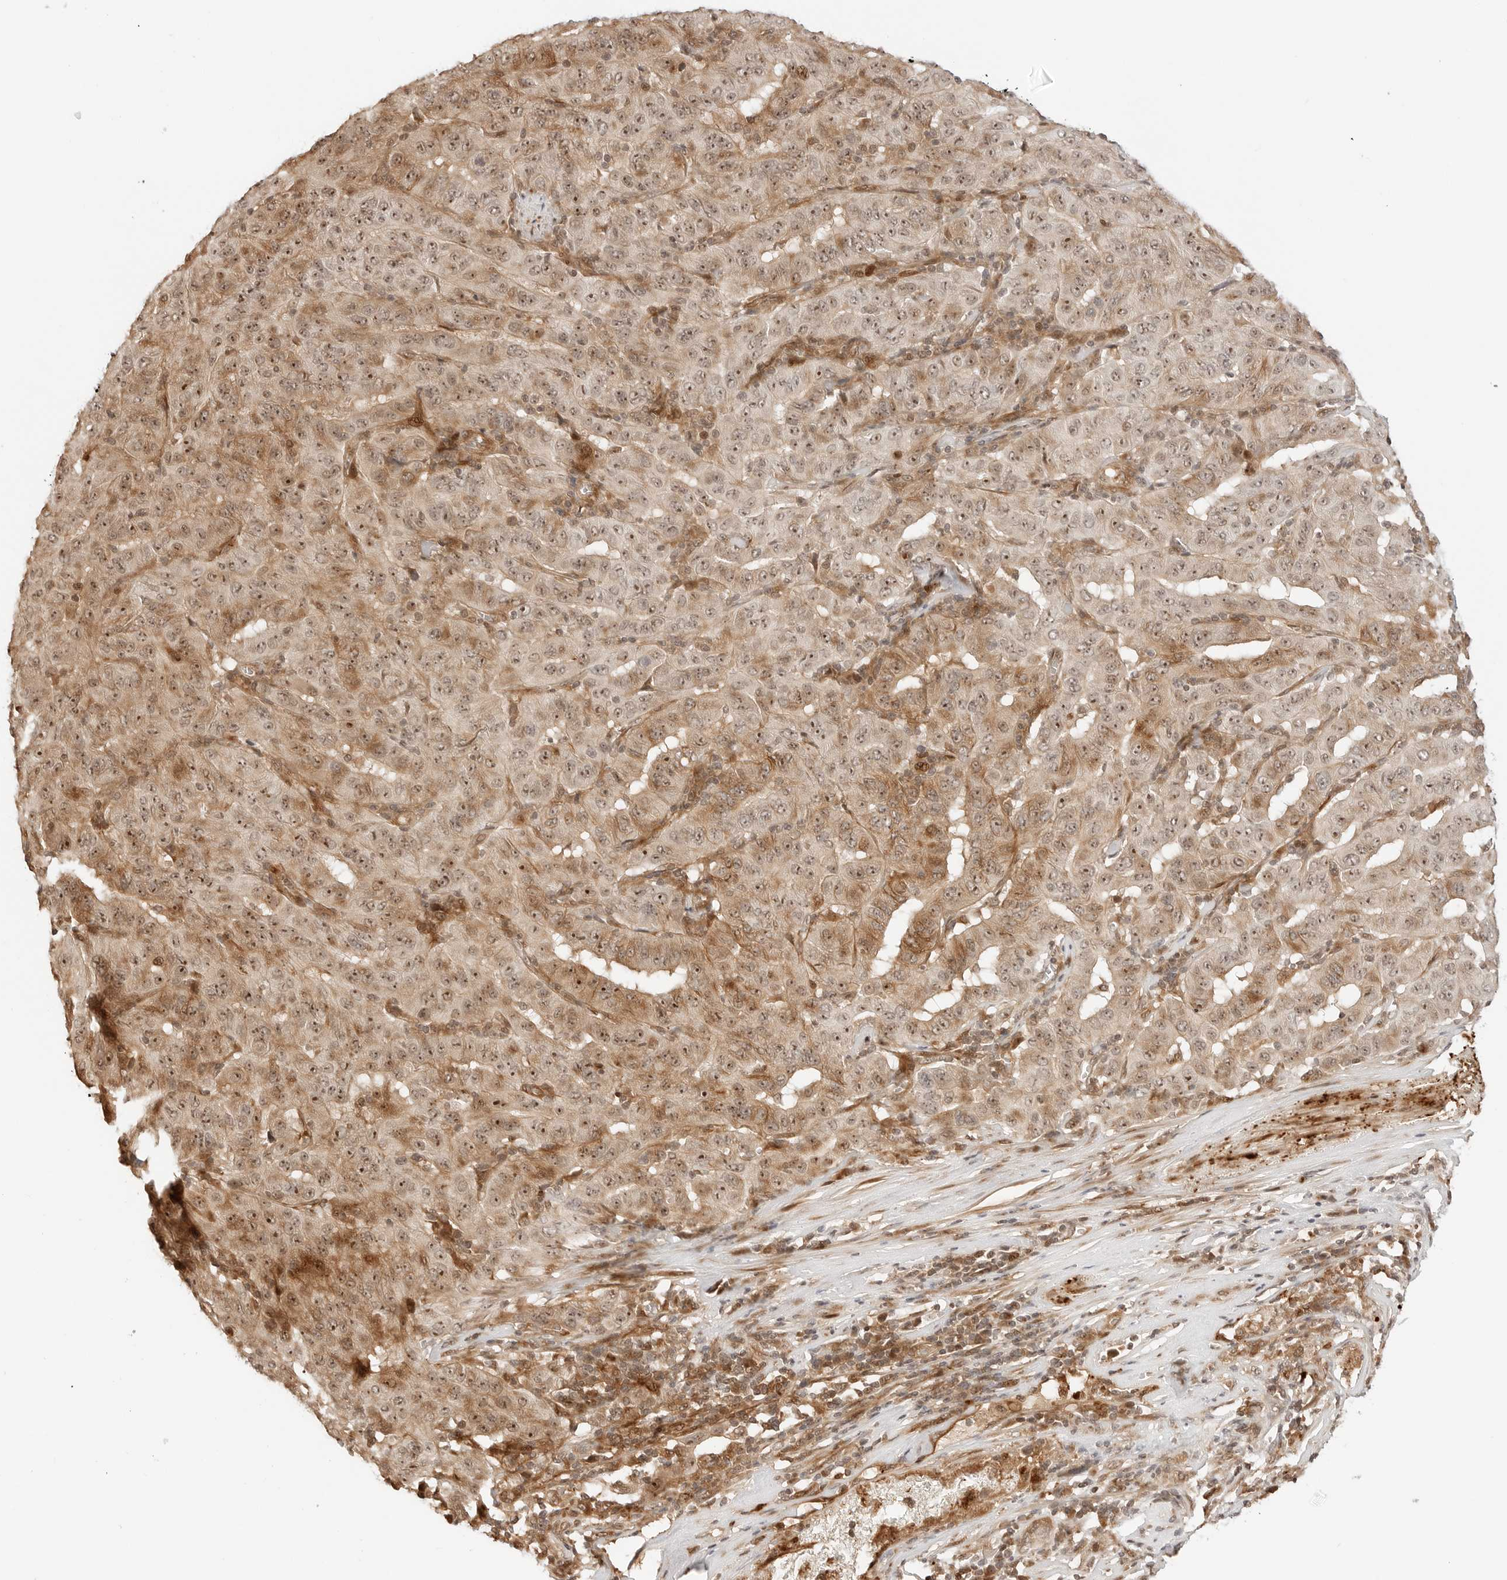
{"staining": {"intensity": "moderate", "quantity": ">75%", "location": "cytoplasmic/membranous,nuclear"}, "tissue": "pancreatic cancer", "cell_type": "Tumor cells", "image_type": "cancer", "snomed": [{"axis": "morphology", "description": "Adenocarcinoma, NOS"}, {"axis": "topography", "description": "Pancreas"}], "caption": "A micrograph showing moderate cytoplasmic/membranous and nuclear positivity in about >75% of tumor cells in pancreatic cancer, as visualized by brown immunohistochemical staining.", "gene": "GEM", "patient": {"sex": "male", "age": 63}}